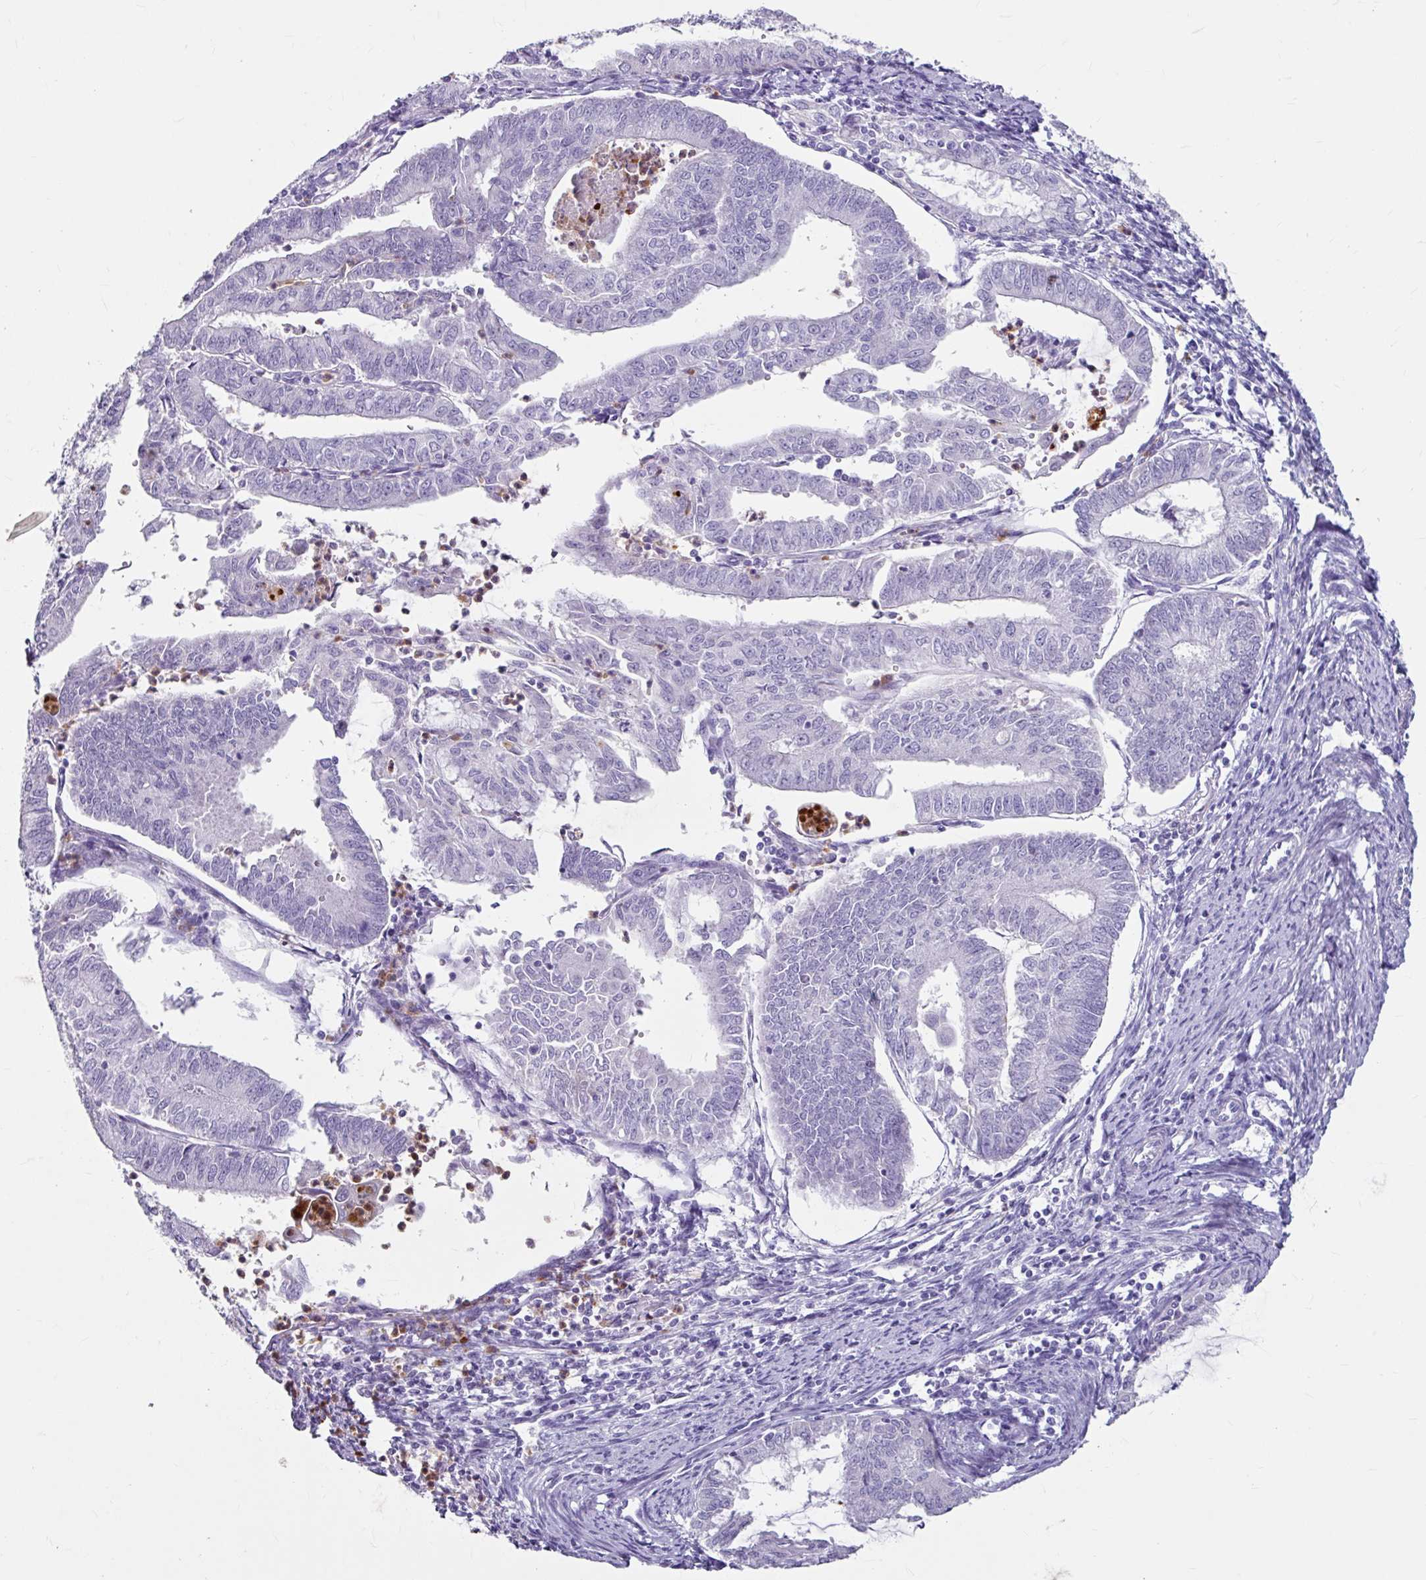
{"staining": {"intensity": "negative", "quantity": "none", "location": "none"}, "tissue": "endometrial cancer", "cell_type": "Tumor cells", "image_type": "cancer", "snomed": [{"axis": "morphology", "description": "Adenocarcinoma, NOS"}, {"axis": "topography", "description": "Endometrium"}], "caption": "Micrograph shows no protein staining in tumor cells of endometrial cancer tissue.", "gene": "ANKRD1", "patient": {"sex": "female", "age": 70}}